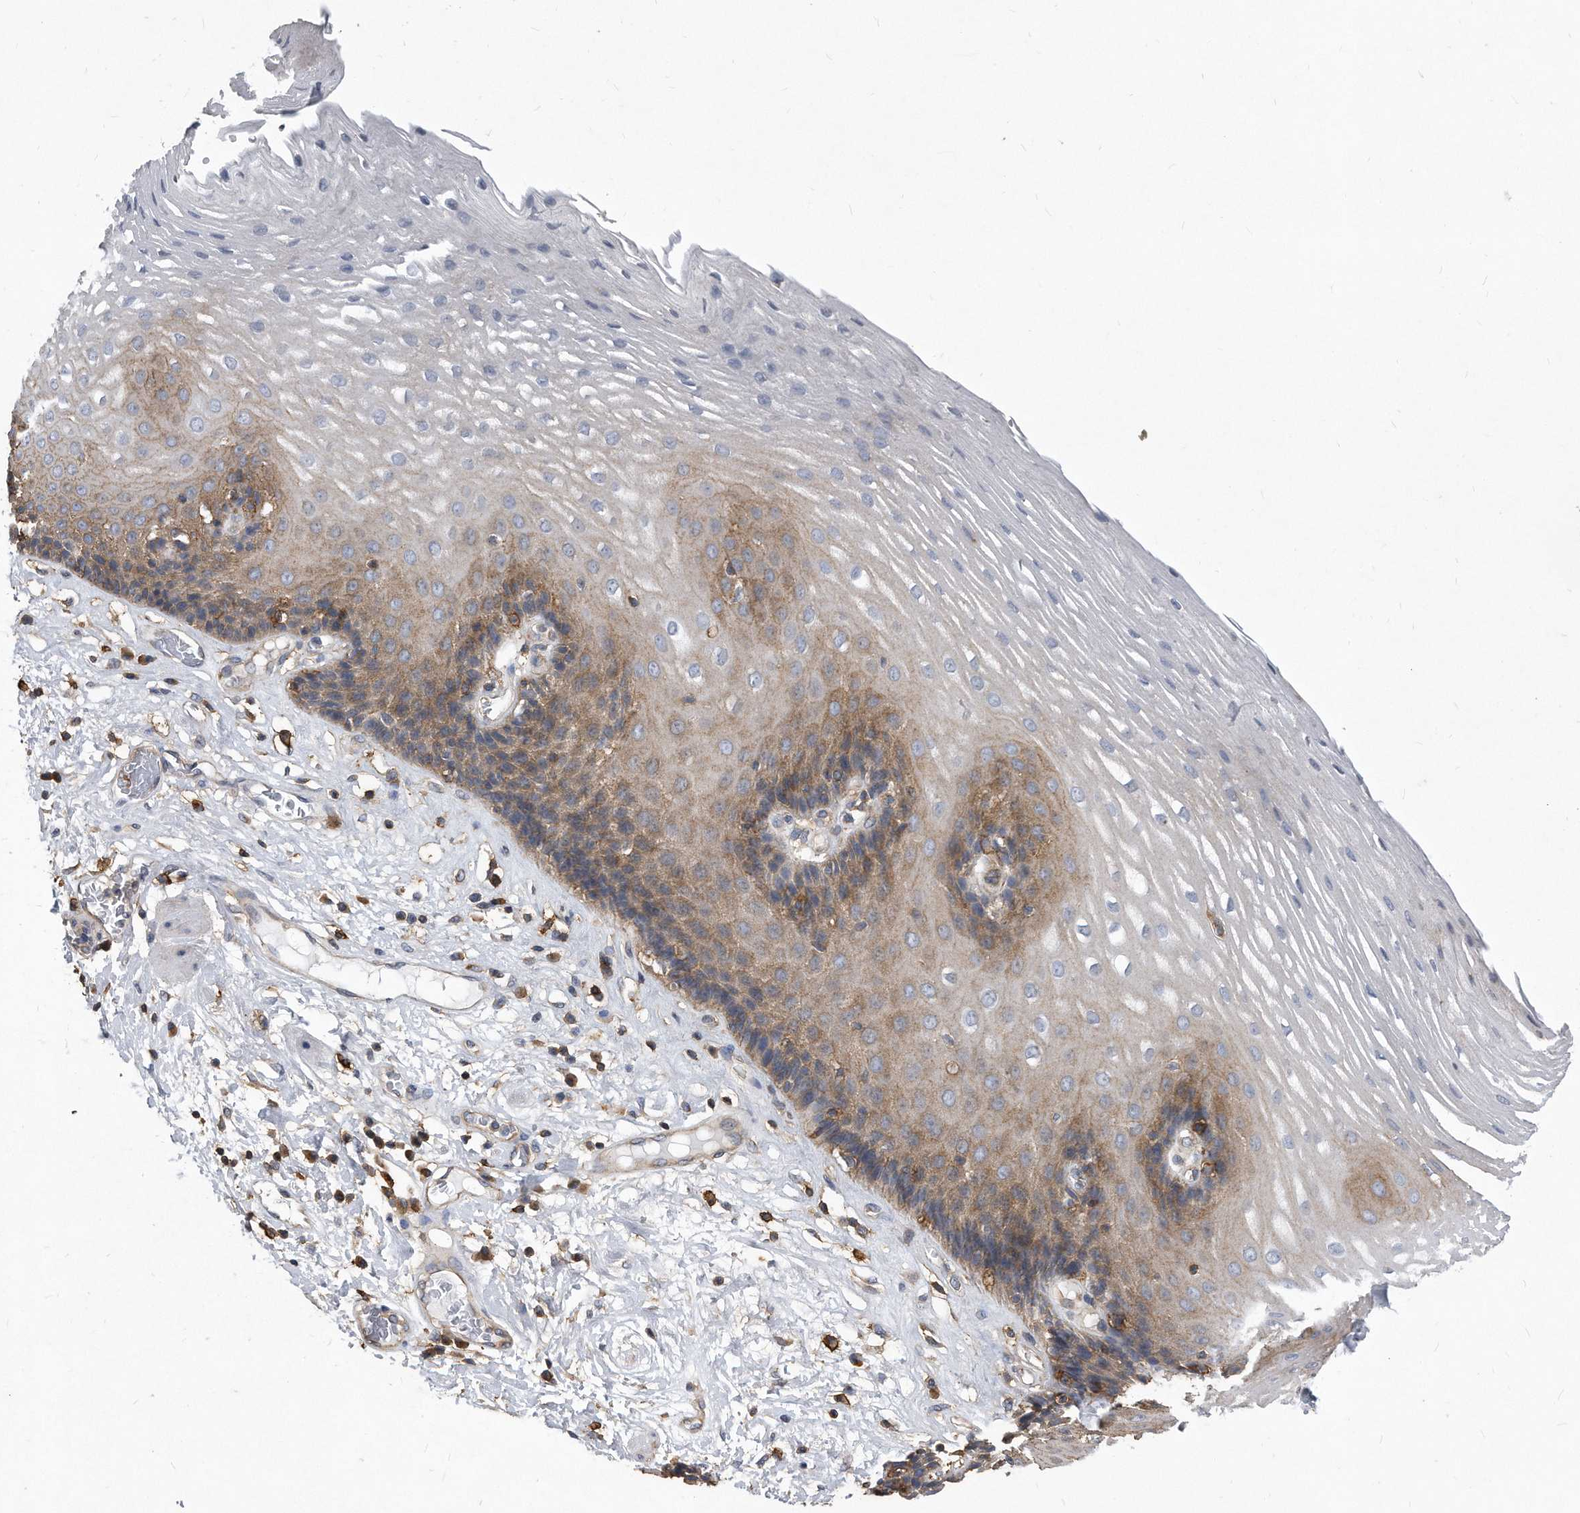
{"staining": {"intensity": "moderate", "quantity": "25%-75%", "location": "cytoplasmic/membranous"}, "tissue": "esophagus", "cell_type": "Squamous epithelial cells", "image_type": "normal", "snomed": [{"axis": "morphology", "description": "Normal tissue, NOS"}, {"axis": "morphology", "description": "Adenocarcinoma, NOS"}, {"axis": "topography", "description": "Esophagus"}], "caption": "Esophagus stained with immunohistochemistry demonstrates moderate cytoplasmic/membranous staining in approximately 25%-75% of squamous epithelial cells.", "gene": "ATG5", "patient": {"sex": "male", "age": 62}}